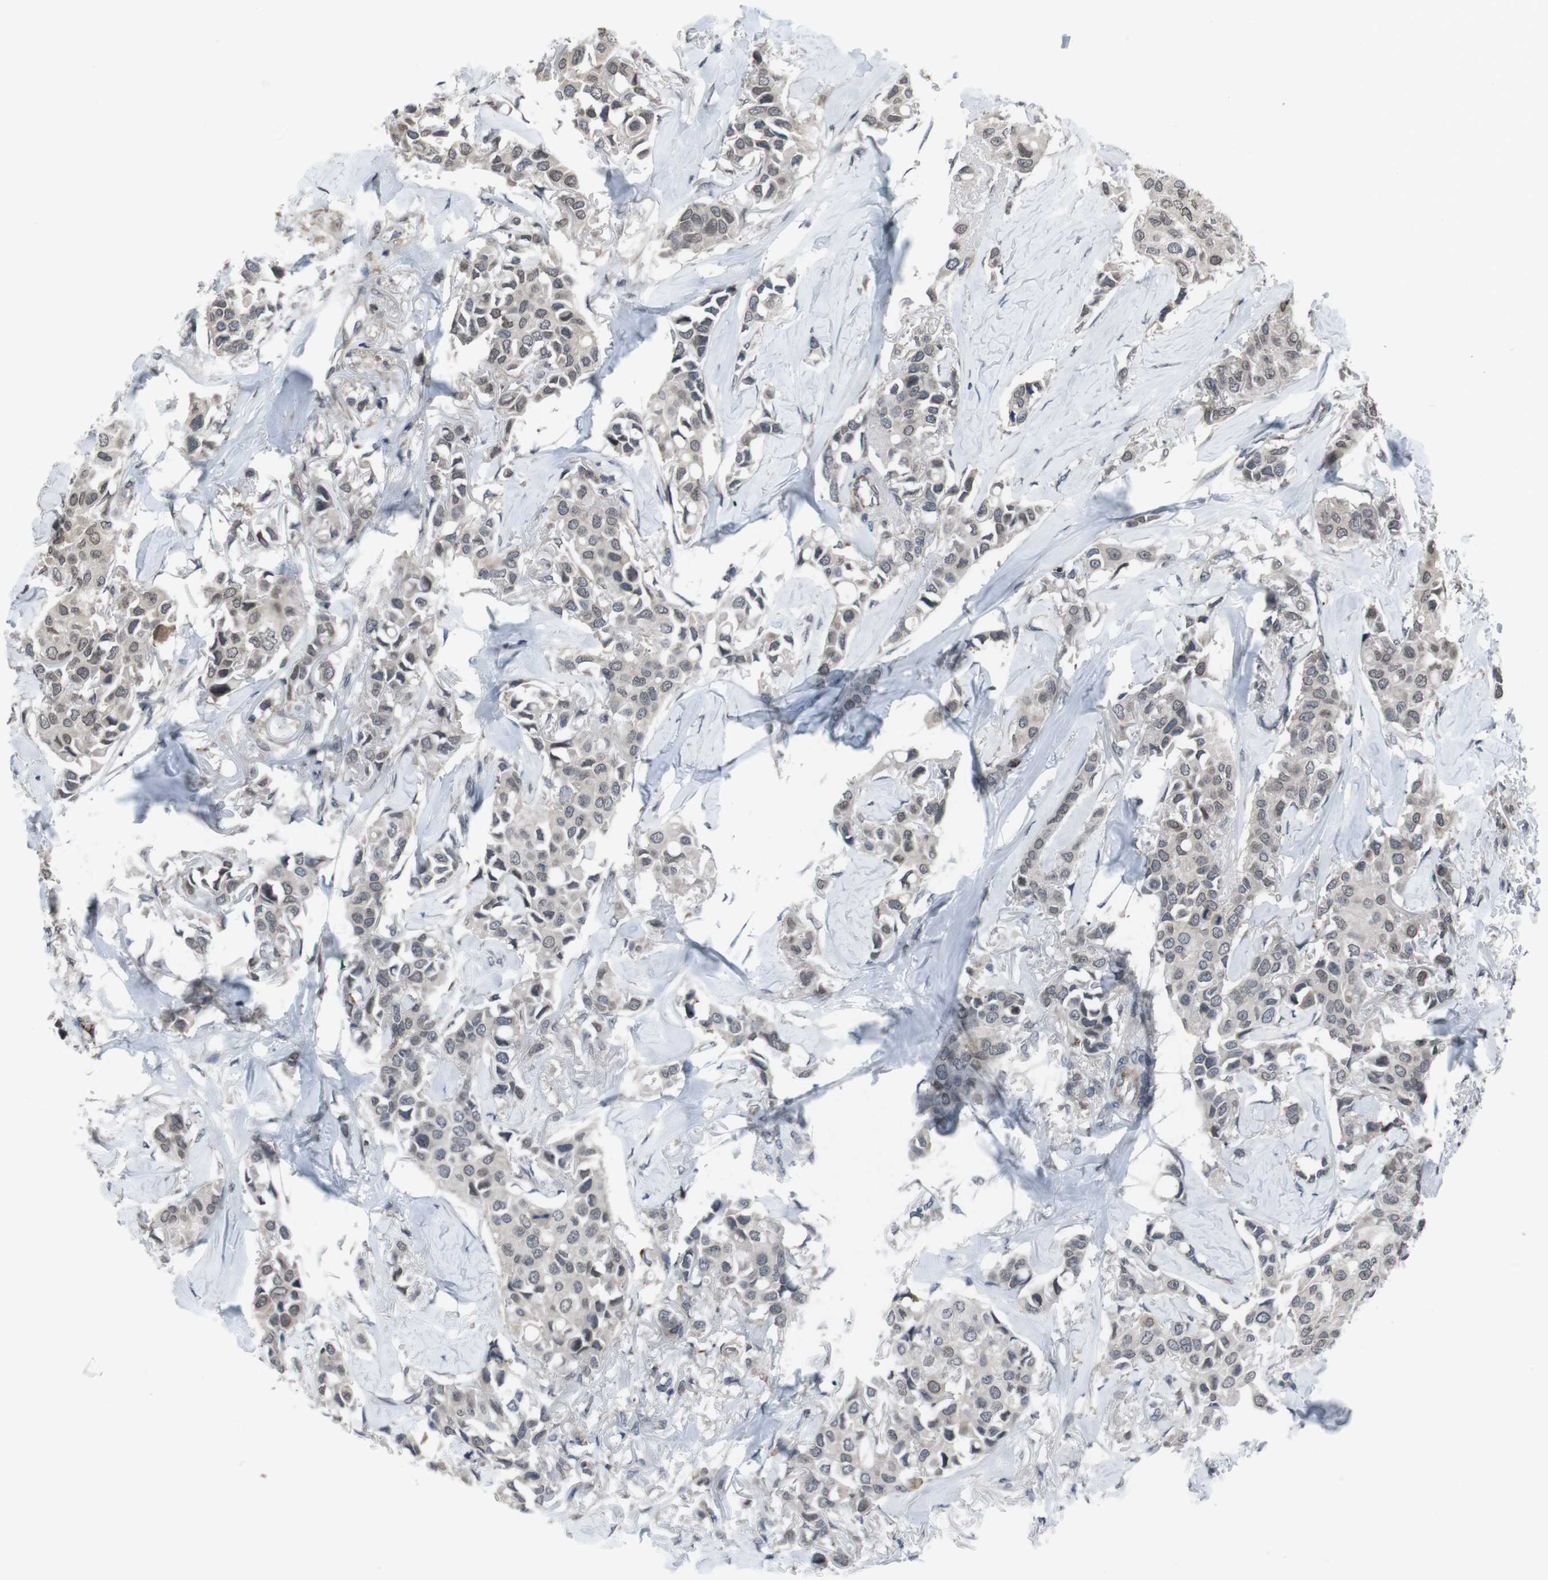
{"staining": {"intensity": "weak", "quantity": "25%-75%", "location": "cytoplasmic/membranous,nuclear"}, "tissue": "breast cancer", "cell_type": "Tumor cells", "image_type": "cancer", "snomed": [{"axis": "morphology", "description": "Duct carcinoma"}, {"axis": "topography", "description": "Breast"}], "caption": "Immunohistochemical staining of human breast cancer (infiltrating ductal carcinoma) exhibits low levels of weak cytoplasmic/membranous and nuclear positivity in about 25%-75% of tumor cells.", "gene": "SS18L1", "patient": {"sex": "female", "age": 80}}